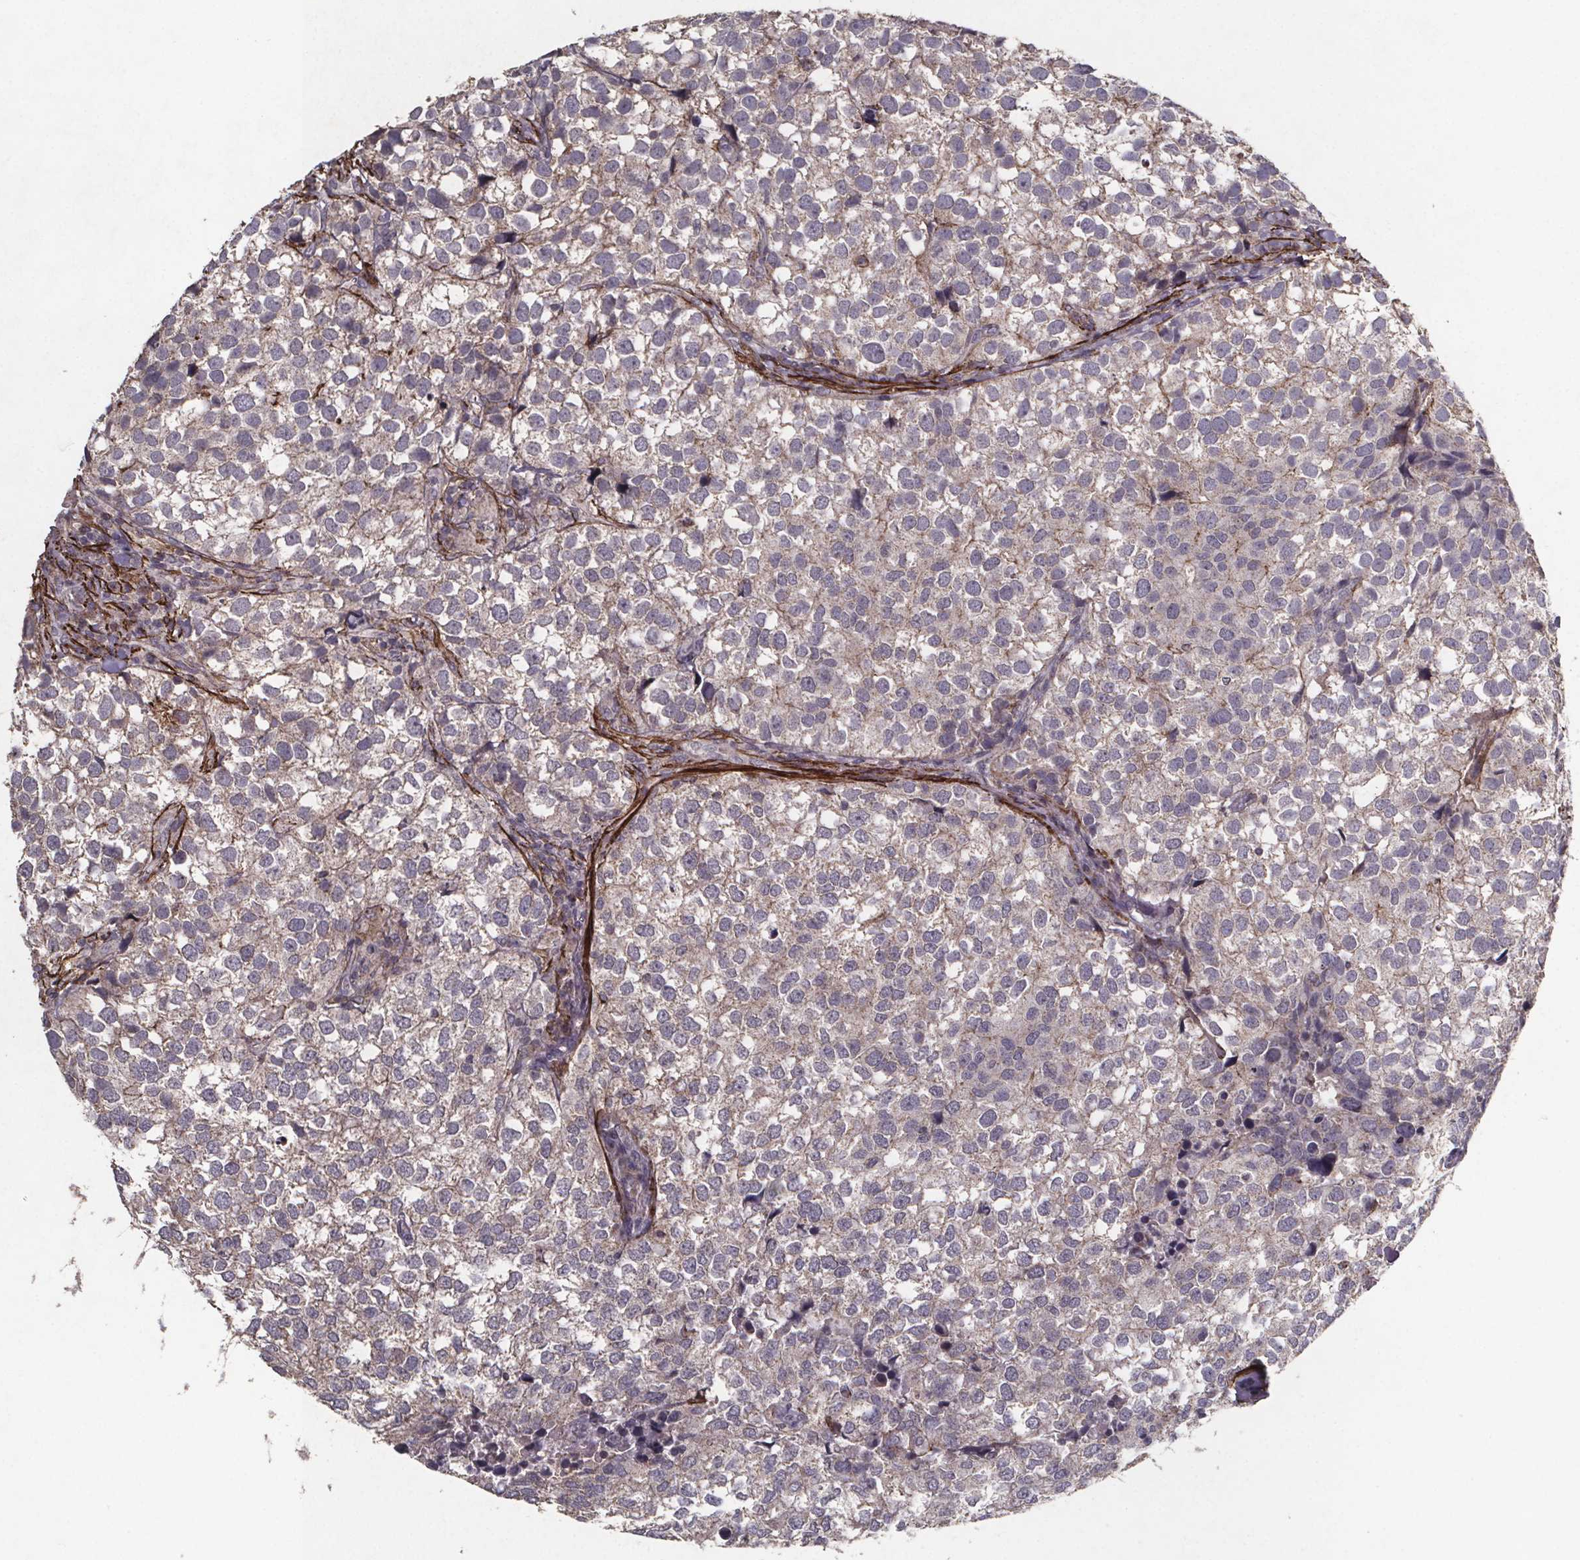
{"staining": {"intensity": "negative", "quantity": "none", "location": "none"}, "tissue": "breast cancer", "cell_type": "Tumor cells", "image_type": "cancer", "snomed": [{"axis": "morphology", "description": "Duct carcinoma"}, {"axis": "topography", "description": "Breast"}], "caption": "A high-resolution photomicrograph shows IHC staining of breast cancer (invasive ductal carcinoma), which displays no significant staining in tumor cells.", "gene": "PALLD", "patient": {"sex": "female", "age": 30}}